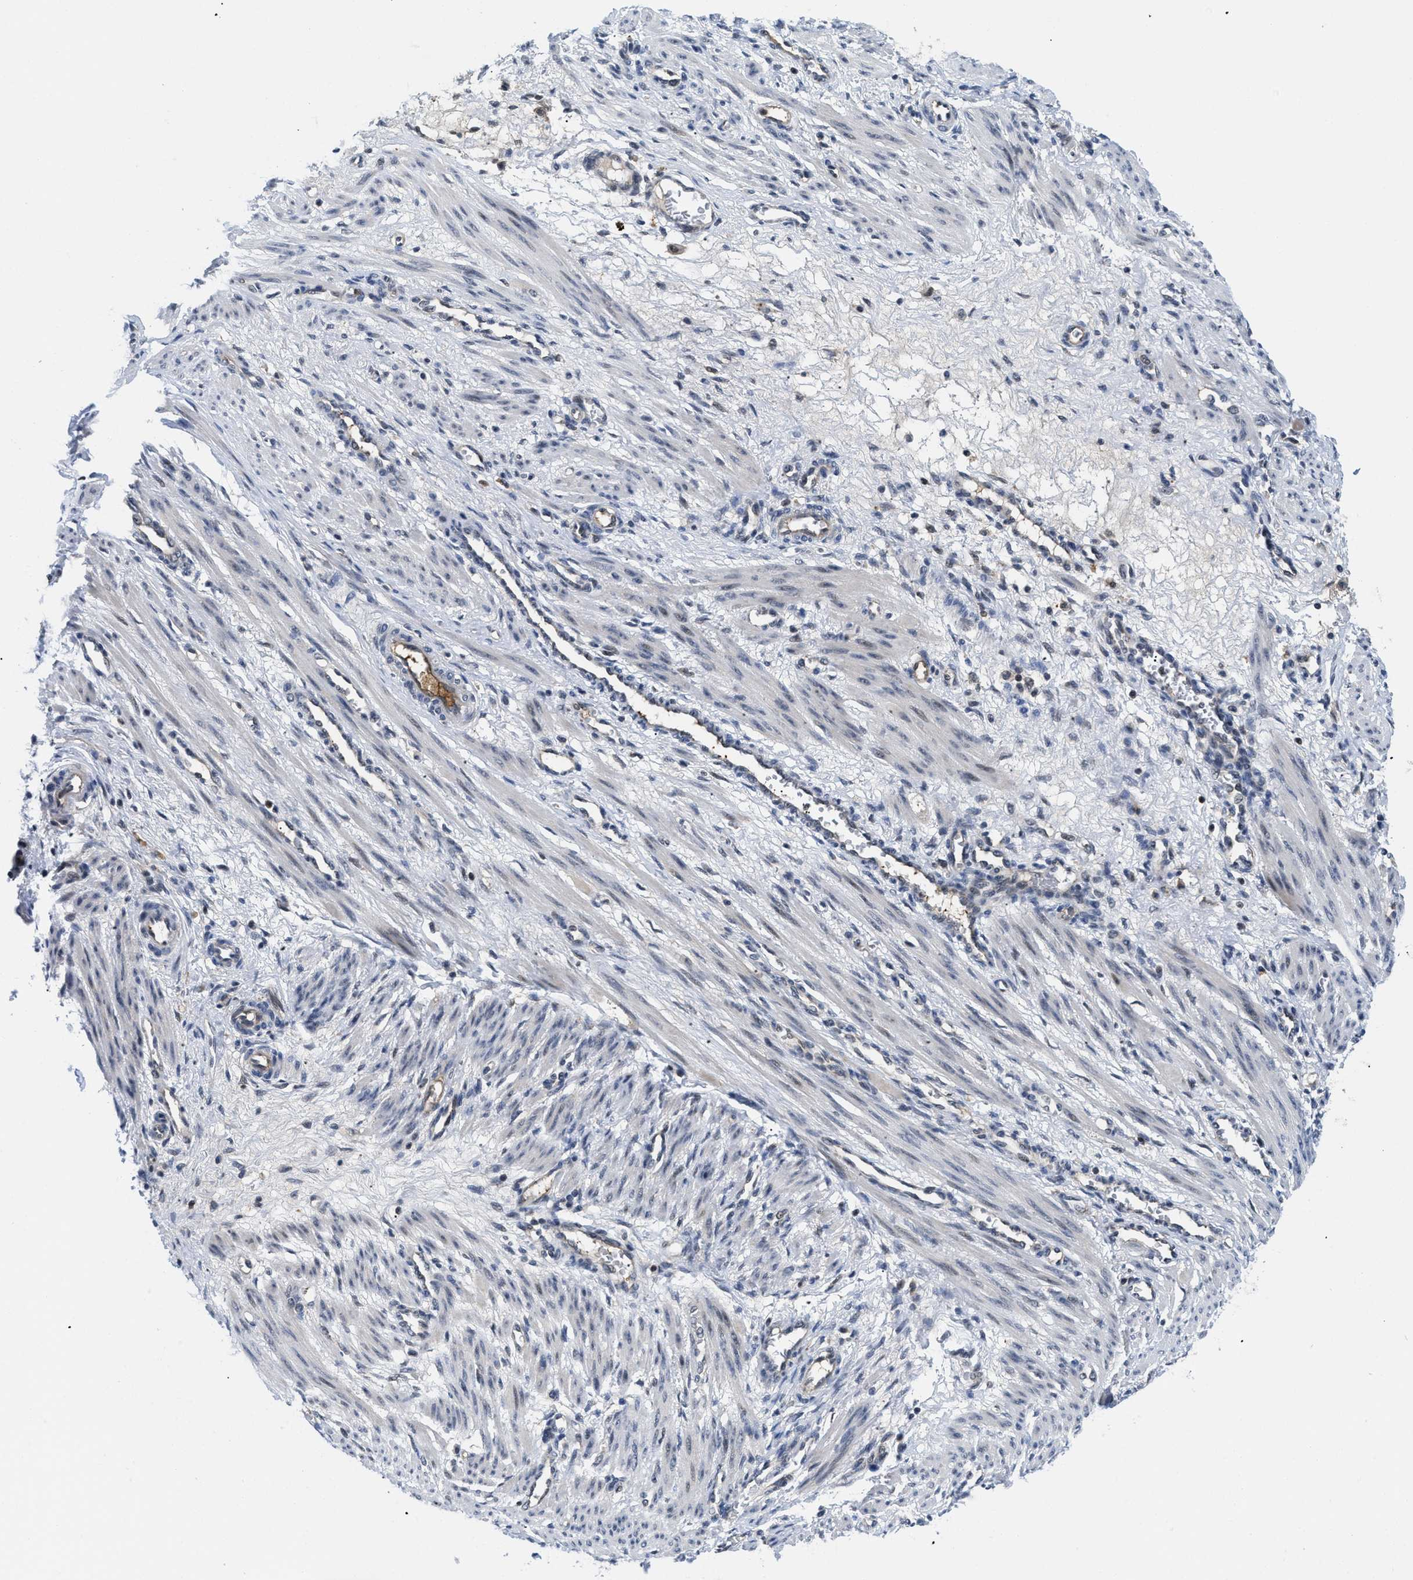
{"staining": {"intensity": "weak", "quantity": "25%-75%", "location": "cytoplasmic/membranous"}, "tissue": "smooth muscle", "cell_type": "Smooth muscle cells", "image_type": "normal", "snomed": [{"axis": "morphology", "description": "Normal tissue, NOS"}, {"axis": "topography", "description": "Endometrium"}], "caption": "The histopathology image demonstrates a brown stain indicating the presence of a protein in the cytoplasmic/membranous of smooth muscle cells in smooth muscle.", "gene": "SLC29A2", "patient": {"sex": "female", "age": 33}}